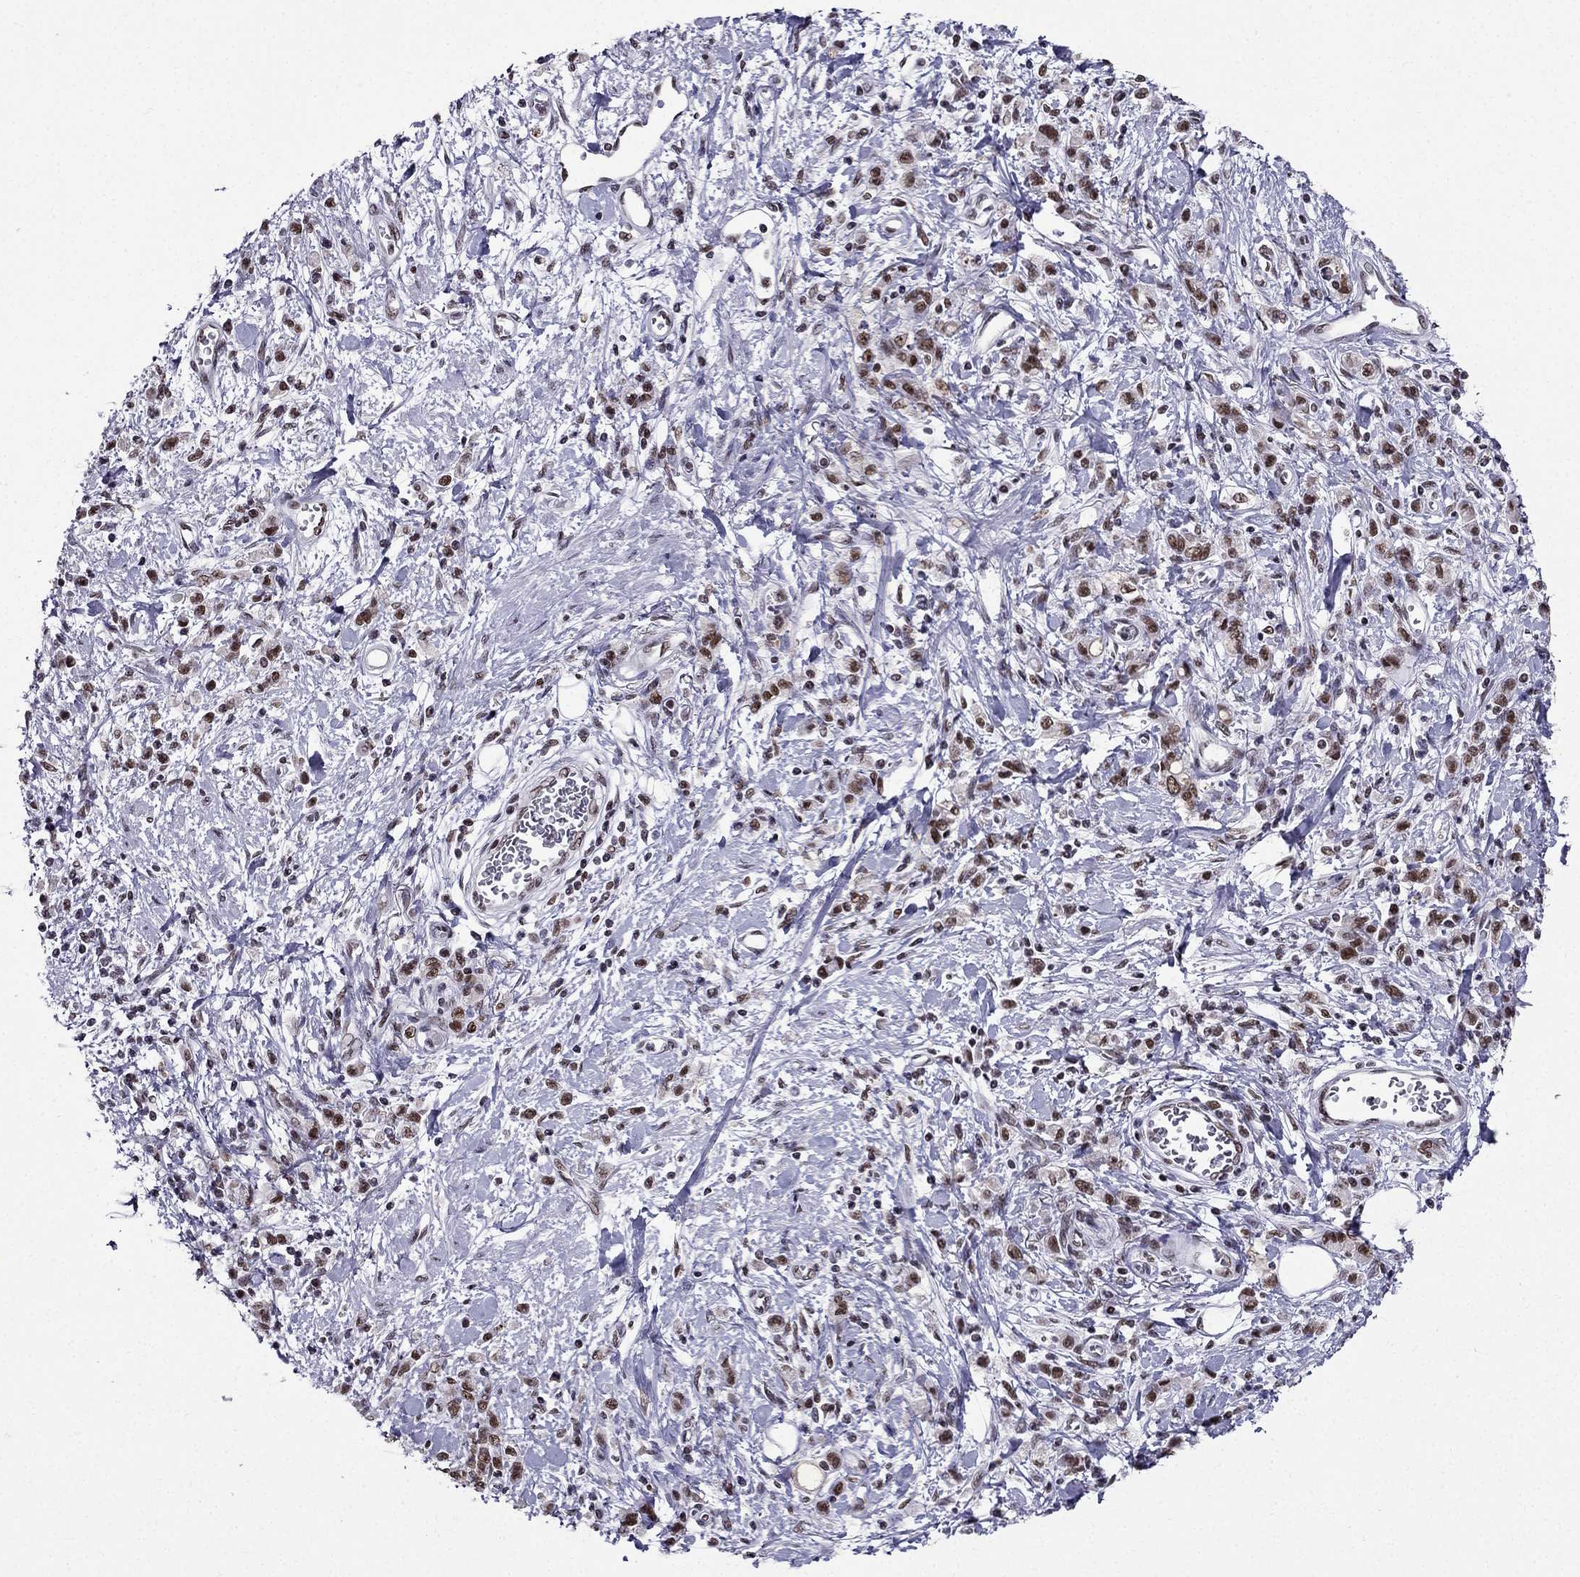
{"staining": {"intensity": "moderate", "quantity": ">75%", "location": "nuclear"}, "tissue": "stomach cancer", "cell_type": "Tumor cells", "image_type": "cancer", "snomed": [{"axis": "morphology", "description": "Adenocarcinoma, NOS"}, {"axis": "topography", "description": "Stomach"}], "caption": "Protein expression analysis of human stomach cancer reveals moderate nuclear positivity in approximately >75% of tumor cells. The staining was performed using DAB (3,3'-diaminobenzidine), with brown indicating positive protein expression. Nuclei are stained blue with hematoxylin.", "gene": "ZNF420", "patient": {"sex": "male", "age": 77}}